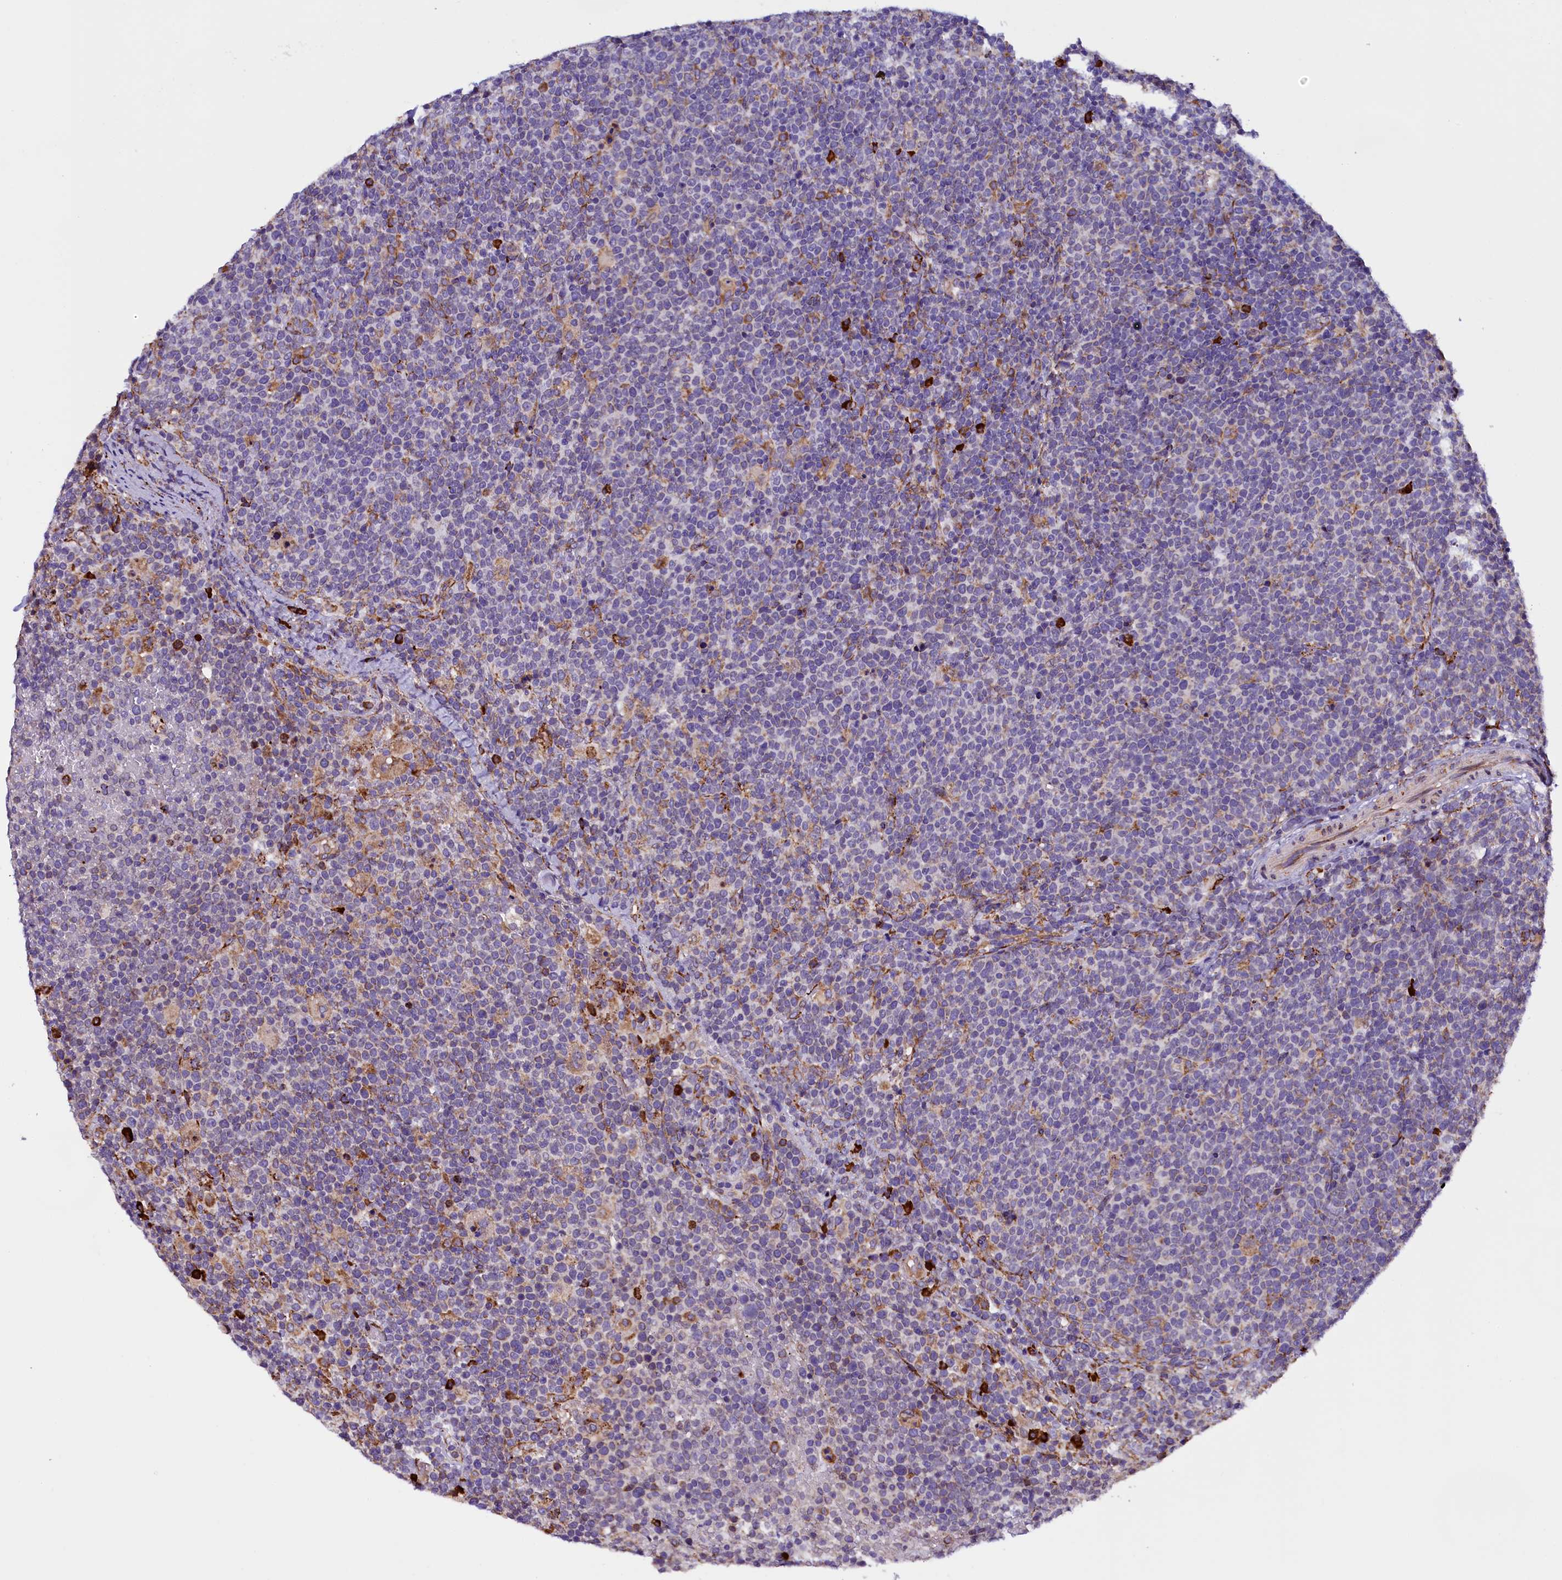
{"staining": {"intensity": "negative", "quantity": "none", "location": "none"}, "tissue": "lymphoma", "cell_type": "Tumor cells", "image_type": "cancer", "snomed": [{"axis": "morphology", "description": "Malignant lymphoma, non-Hodgkin's type, High grade"}, {"axis": "topography", "description": "Lymph node"}], "caption": "Lymphoma was stained to show a protein in brown. There is no significant positivity in tumor cells. Brightfield microscopy of immunohistochemistry (IHC) stained with DAB (3,3'-diaminobenzidine) (brown) and hematoxylin (blue), captured at high magnification.", "gene": "CAPS2", "patient": {"sex": "male", "age": 61}}